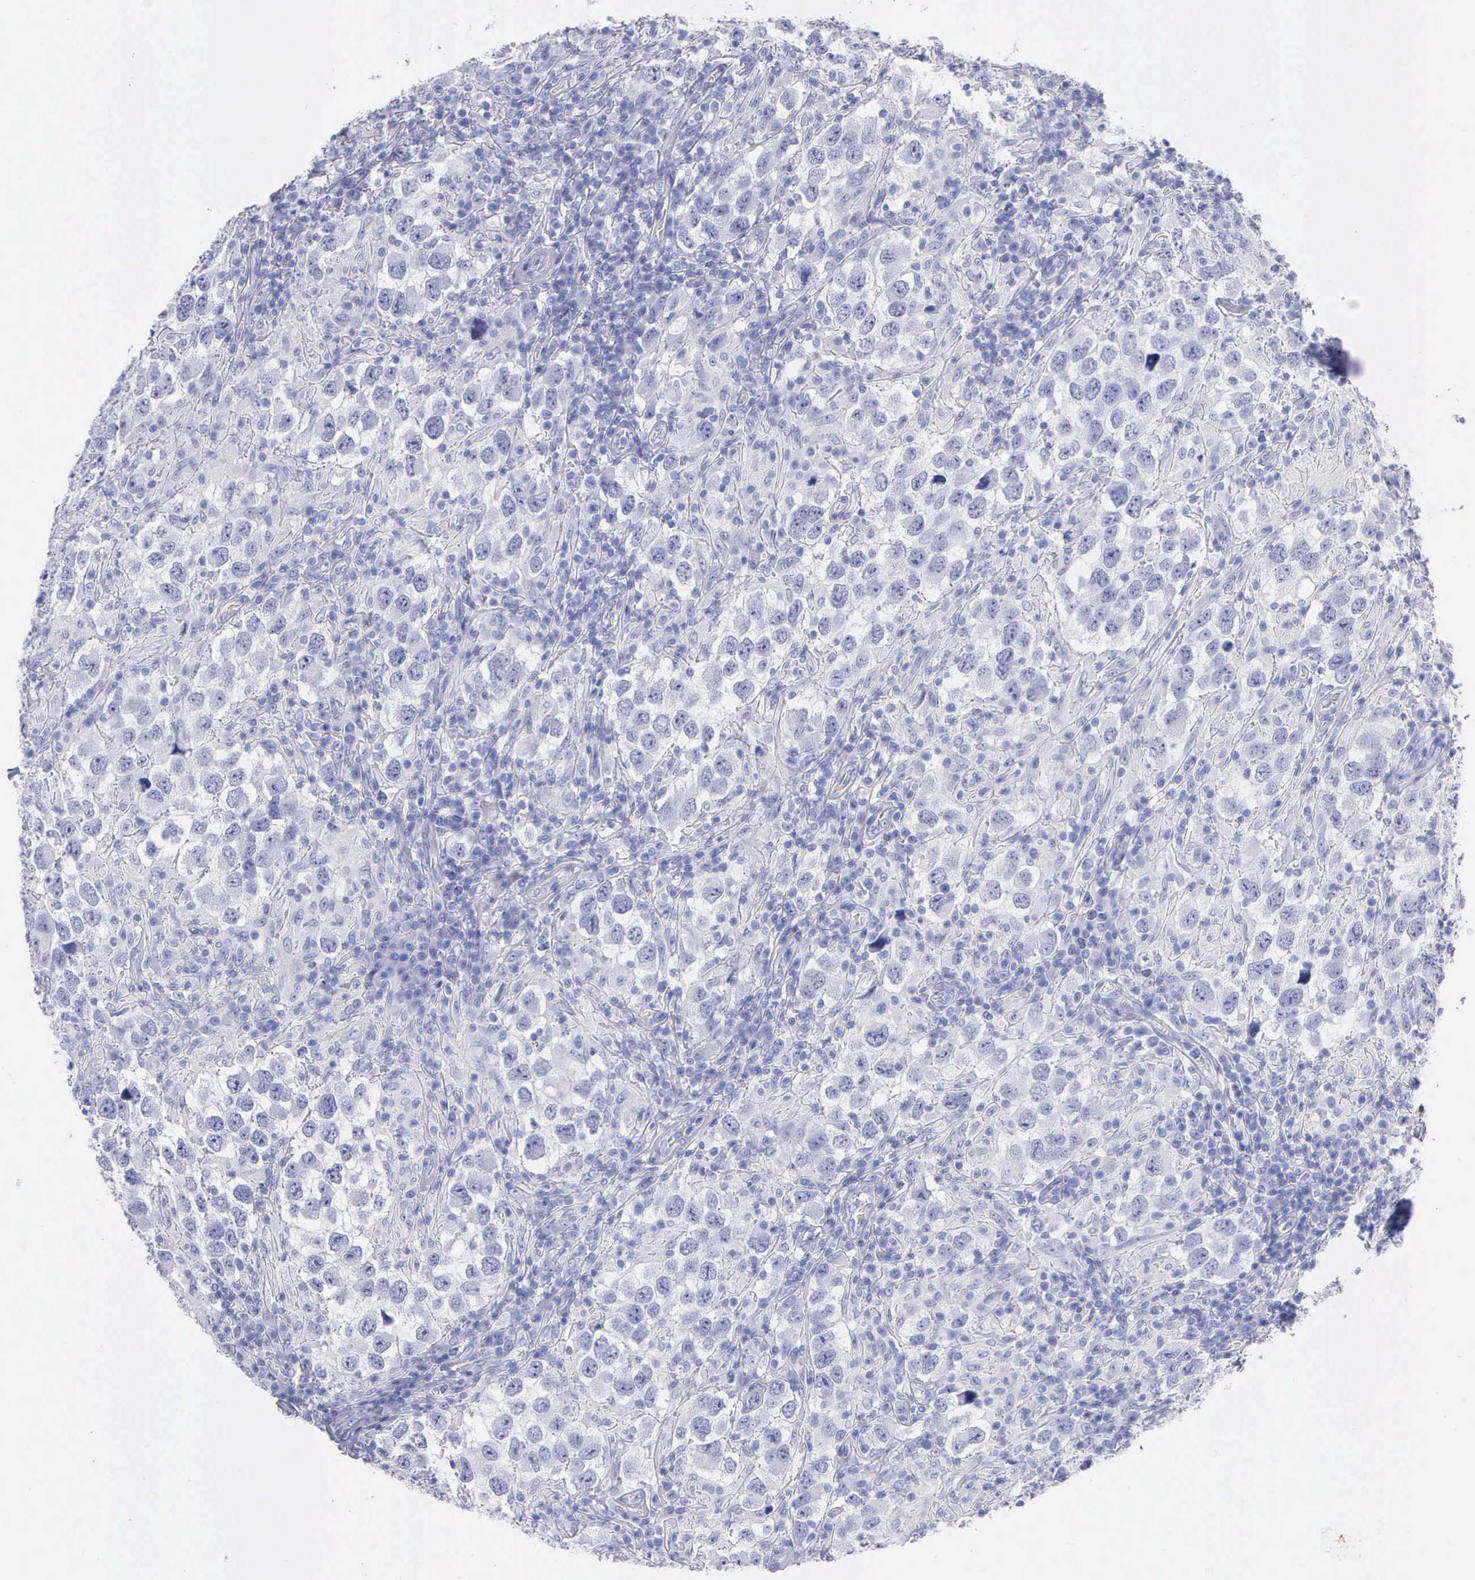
{"staining": {"intensity": "negative", "quantity": "none", "location": "none"}, "tissue": "testis cancer", "cell_type": "Tumor cells", "image_type": "cancer", "snomed": [{"axis": "morphology", "description": "Carcinoma, Embryonal, NOS"}, {"axis": "topography", "description": "Testis"}], "caption": "An immunohistochemistry photomicrograph of testis cancer is shown. There is no staining in tumor cells of testis cancer.", "gene": "KLK3", "patient": {"sex": "male", "age": 21}}